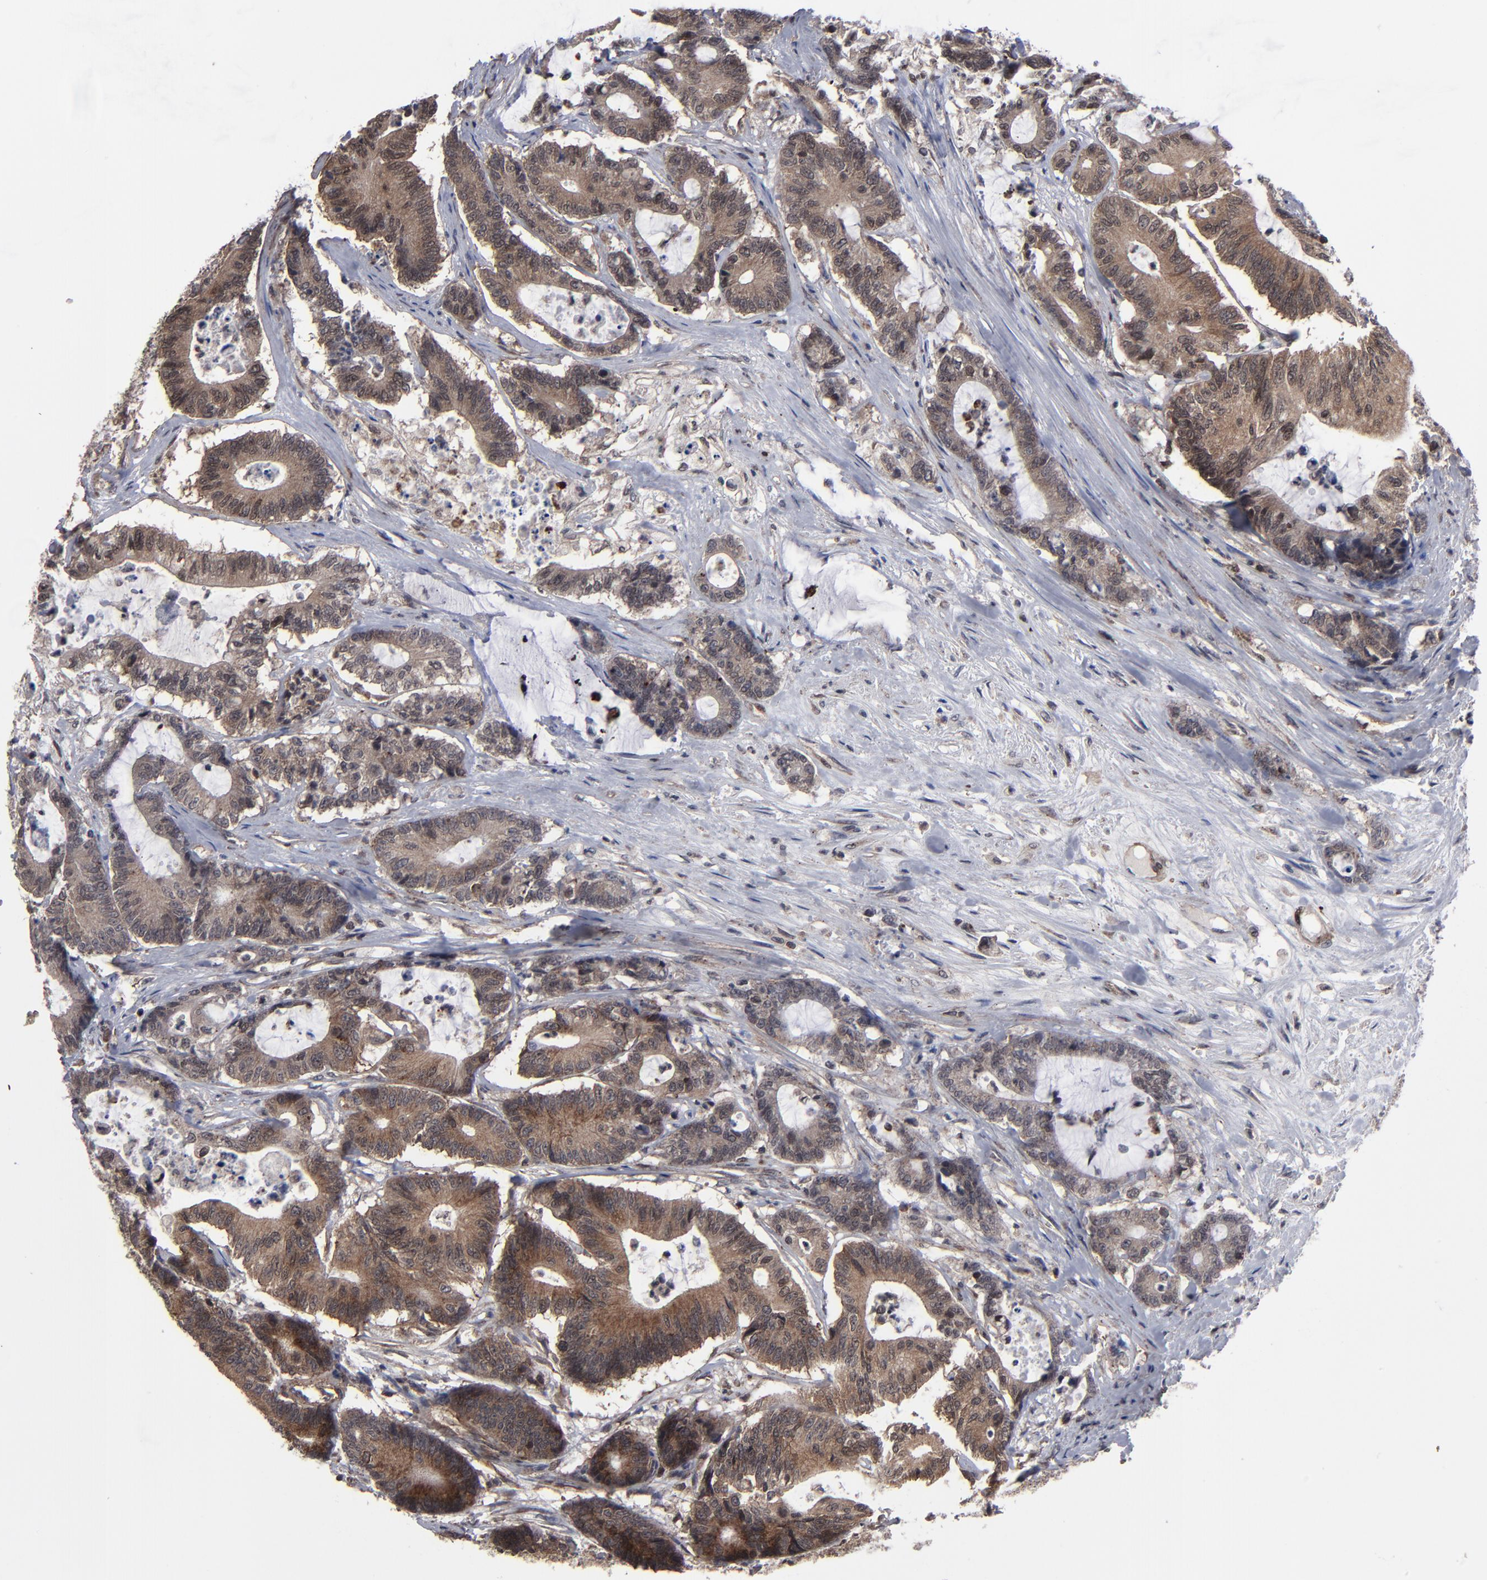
{"staining": {"intensity": "moderate", "quantity": ">75%", "location": "cytoplasmic/membranous"}, "tissue": "colorectal cancer", "cell_type": "Tumor cells", "image_type": "cancer", "snomed": [{"axis": "morphology", "description": "Adenocarcinoma, NOS"}, {"axis": "topography", "description": "Colon"}], "caption": "Colorectal cancer stained with immunohistochemistry exhibits moderate cytoplasmic/membranous expression in about >75% of tumor cells.", "gene": "KIAA2026", "patient": {"sex": "female", "age": 84}}